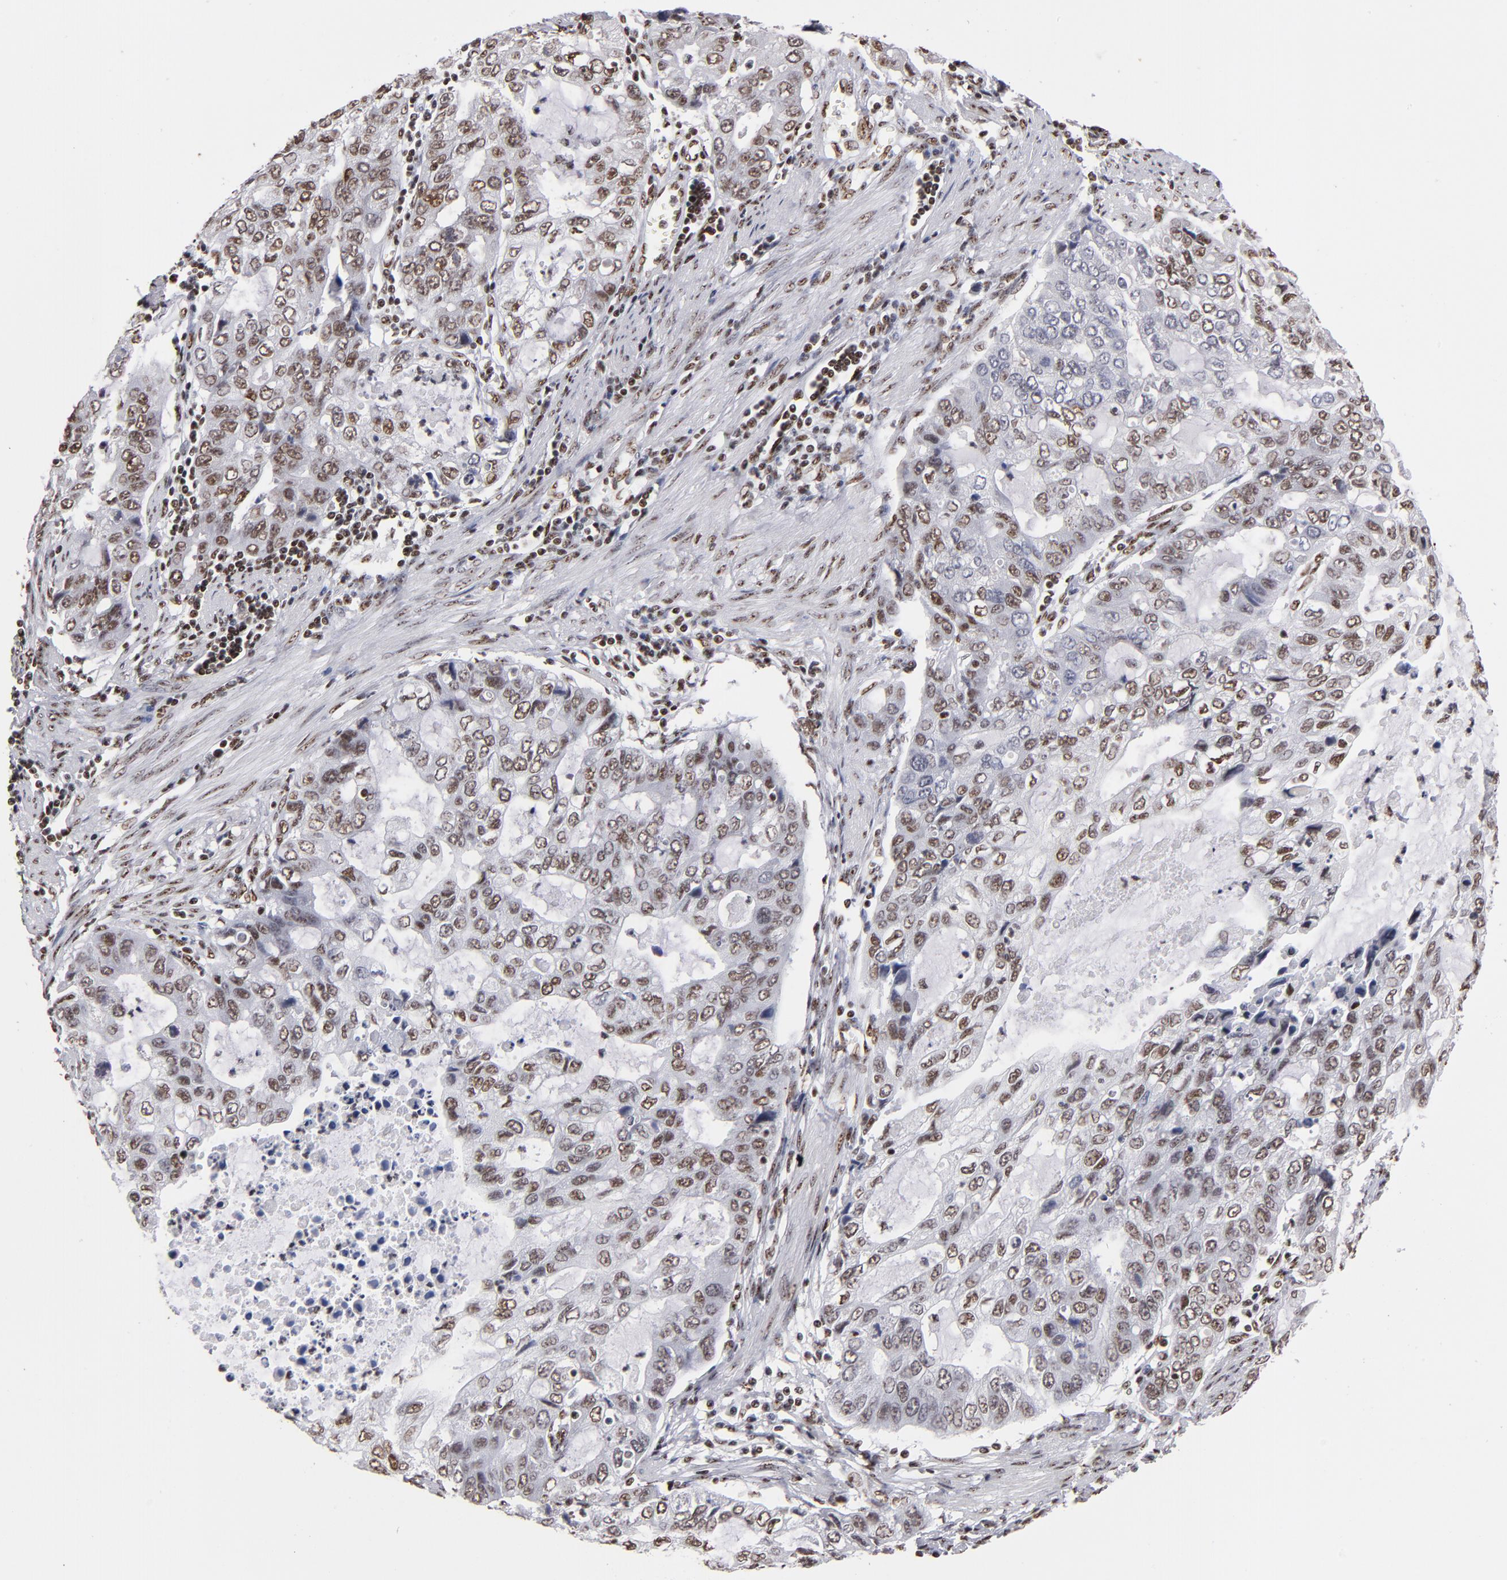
{"staining": {"intensity": "weak", "quantity": "25%-75%", "location": "nuclear"}, "tissue": "stomach cancer", "cell_type": "Tumor cells", "image_type": "cancer", "snomed": [{"axis": "morphology", "description": "Adenocarcinoma, NOS"}, {"axis": "topography", "description": "Stomach, upper"}], "caption": "An image of human stomach adenocarcinoma stained for a protein displays weak nuclear brown staining in tumor cells.", "gene": "MRE11", "patient": {"sex": "female", "age": 52}}